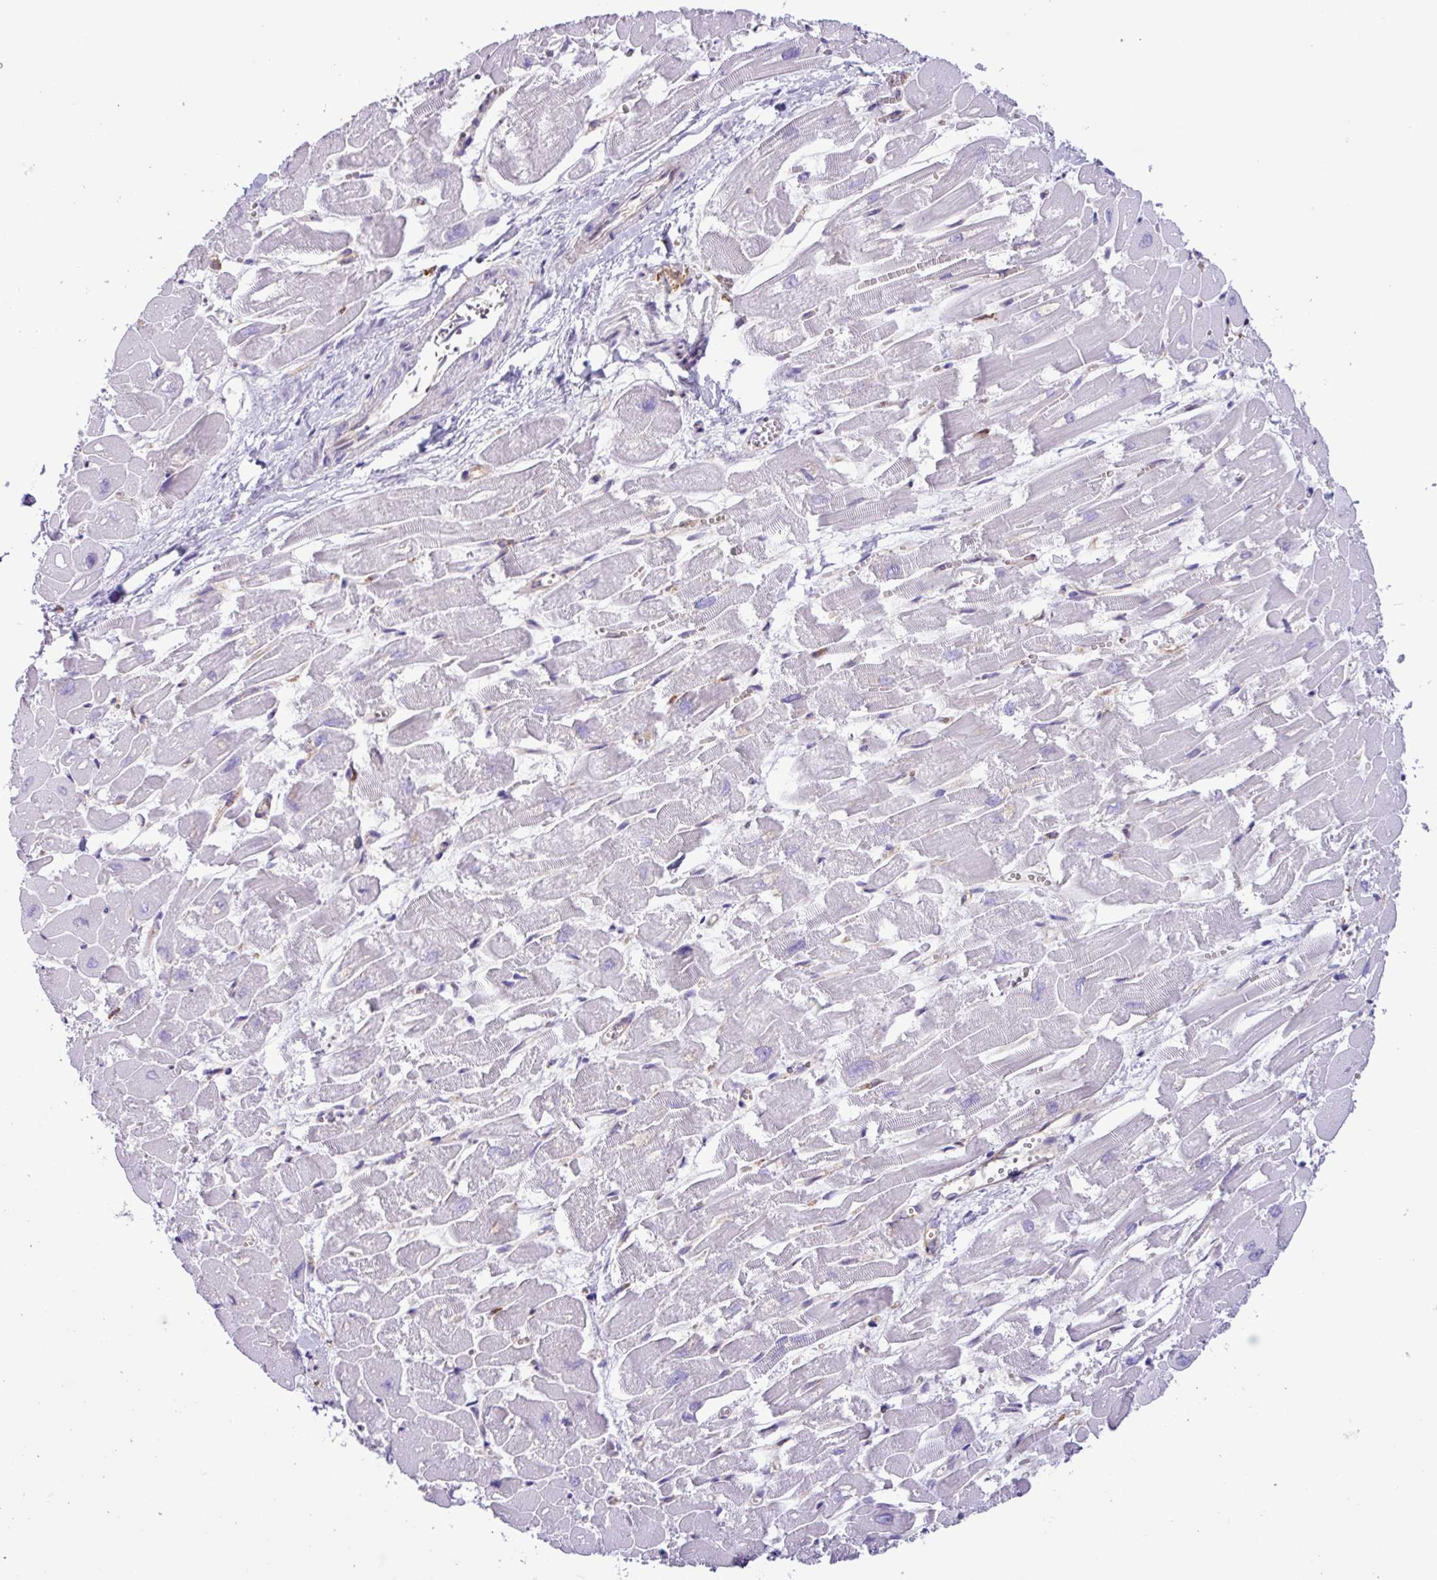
{"staining": {"intensity": "negative", "quantity": "none", "location": "none"}, "tissue": "heart muscle", "cell_type": "Cardiomyocytes", "image_type": "normal", "snomed": [{"axis": "morphology", "description": "Normal tissue, NOS"}, {"axis": "topography", "description": "Heart"}], "caption": "This is an immunohistochemistry histopathology image of benign heart muscle. There is no expression in cardiomyocytes.", "gene": "PPP1R18", "patient": {"sex": "male", "age": 54}}